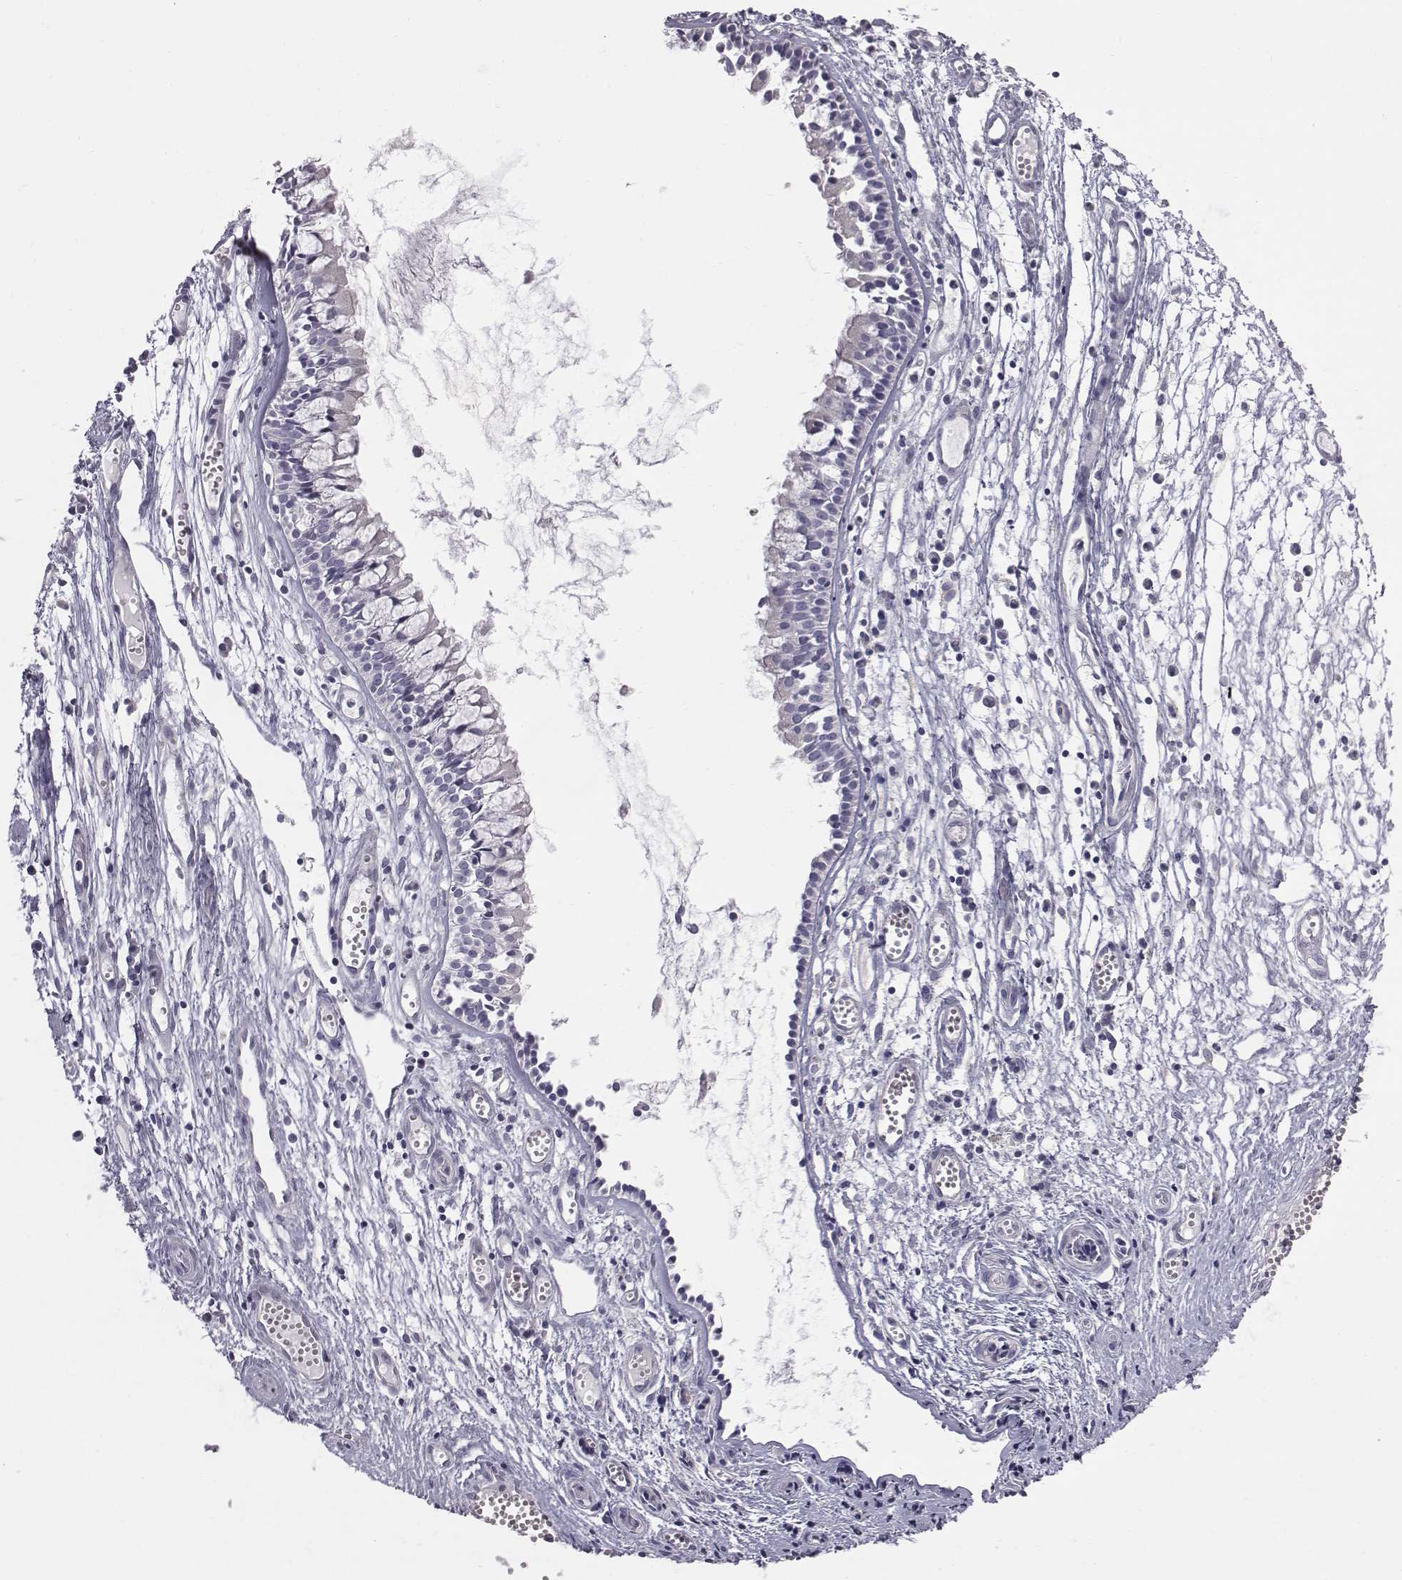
{"staining": {"intensity": "negative", "quantity": "none", "location": "none"}, "tissue": "nasopharynx", "cell_type": "Respiratory epithelial cells", "image_type": "normal", "snomed": [{"axis": "morphology", "description": "Normal tissue, NOS"}, {"axis": "topography", "description": "Nasopharynx"}], "caption": "Image shows no protein staining in respiratory epithelial cells of normal nasopharynx.", "gene": "C6orf58", "patient": {"sex": "male", "age": 31}}